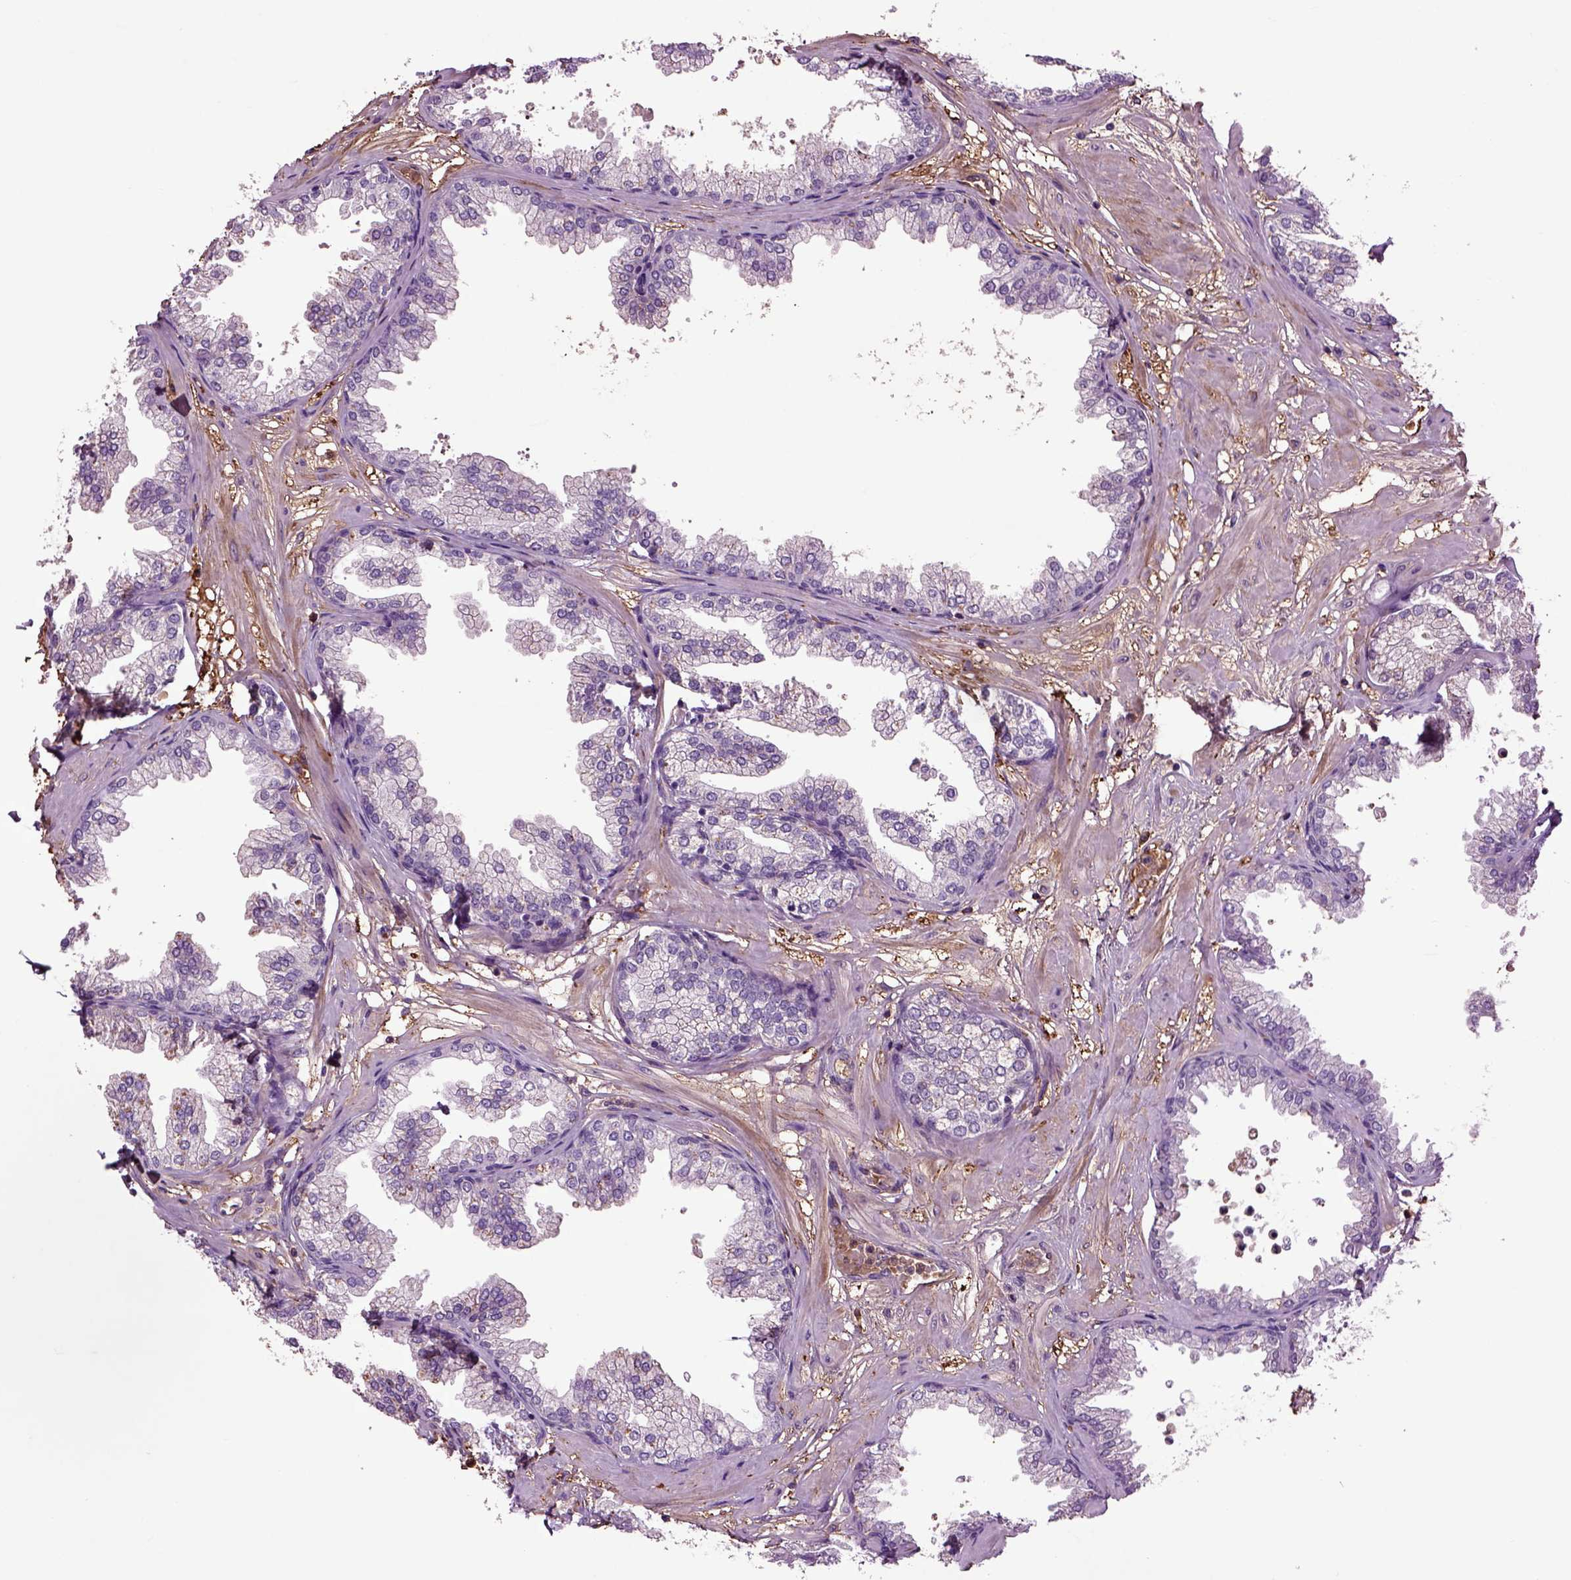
{"staining": {"intensity": "negative", "quantity": "none", "location": "none"}, "tissue": "prostate", "cell_type": "Glandular cells", "image_type": "normal", "snomed": [{"axis": "morphology", "description": "Normal tissue, NOS"}, {"axis": "topography", "description": "Prostate"}], "caption": "Glandular cells show no significant protein positivity in benign prostate. (DAB (3,3'-diaminobenzidine) immunohistochemistry (IHC) with hematoxylin counter stain).", "gene": "SPON1", "patient": {"sex": "male", "age": 37}}